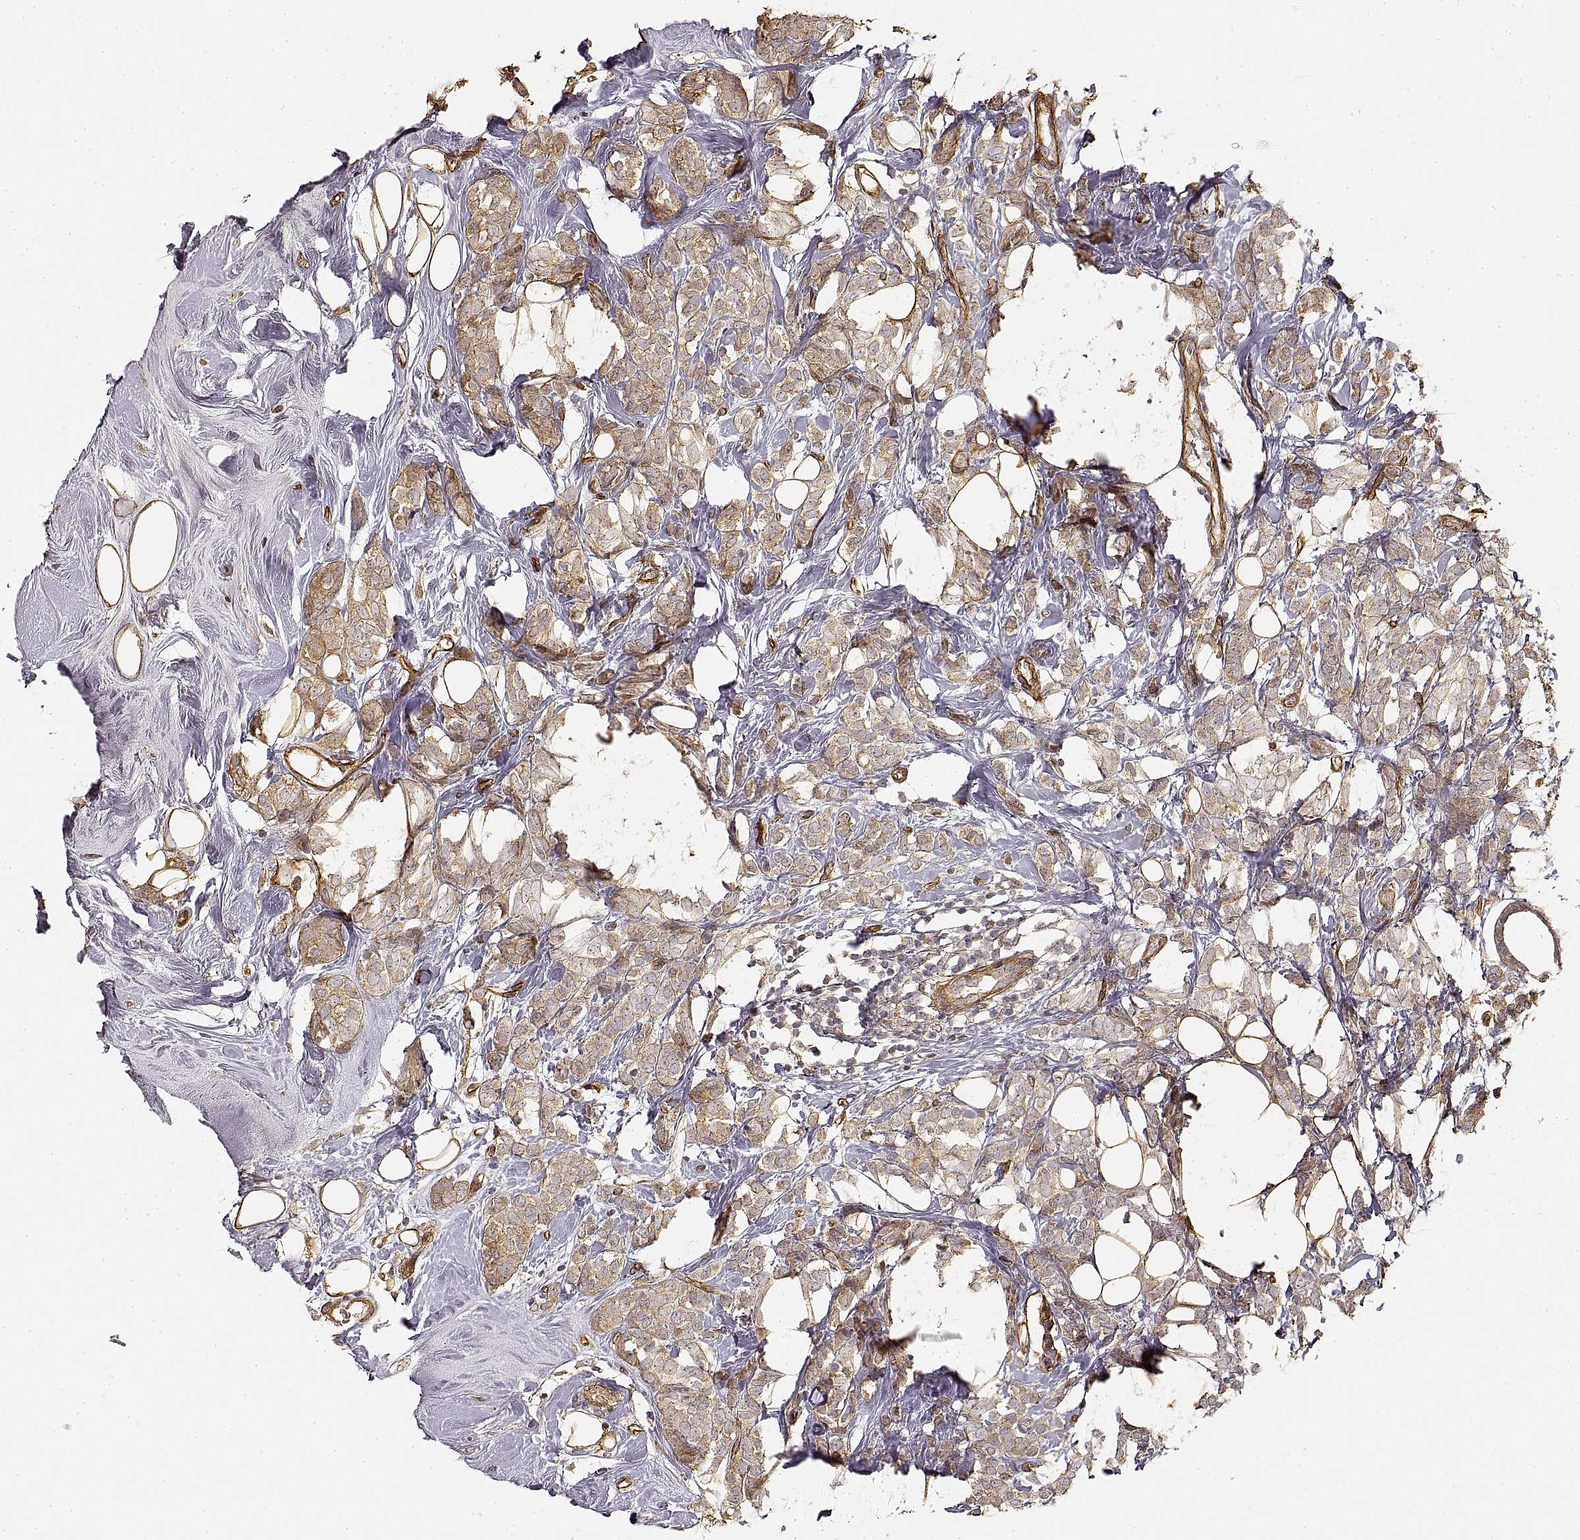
{"staining": {"intensity": "moderate", "quantity": ">75%", "location": "cytoplasmic/membranous"}, "tissue": "breast cancer", "cell_type": "Tumor cells", "image_type": "cancer", "snomed": [{"axis": "morphology", "description": "Lobular carcinoma"}, {"axis": "topography", "description": "Breast"}], "caption": "The micrograph demonstrates staining of breast cancer, revealing moderate cytoplasmic/membranous protein positivity (brown color) within tumor cells.", "gene": "LAMA4", "patient": {"sex": "female", "age": 49}}